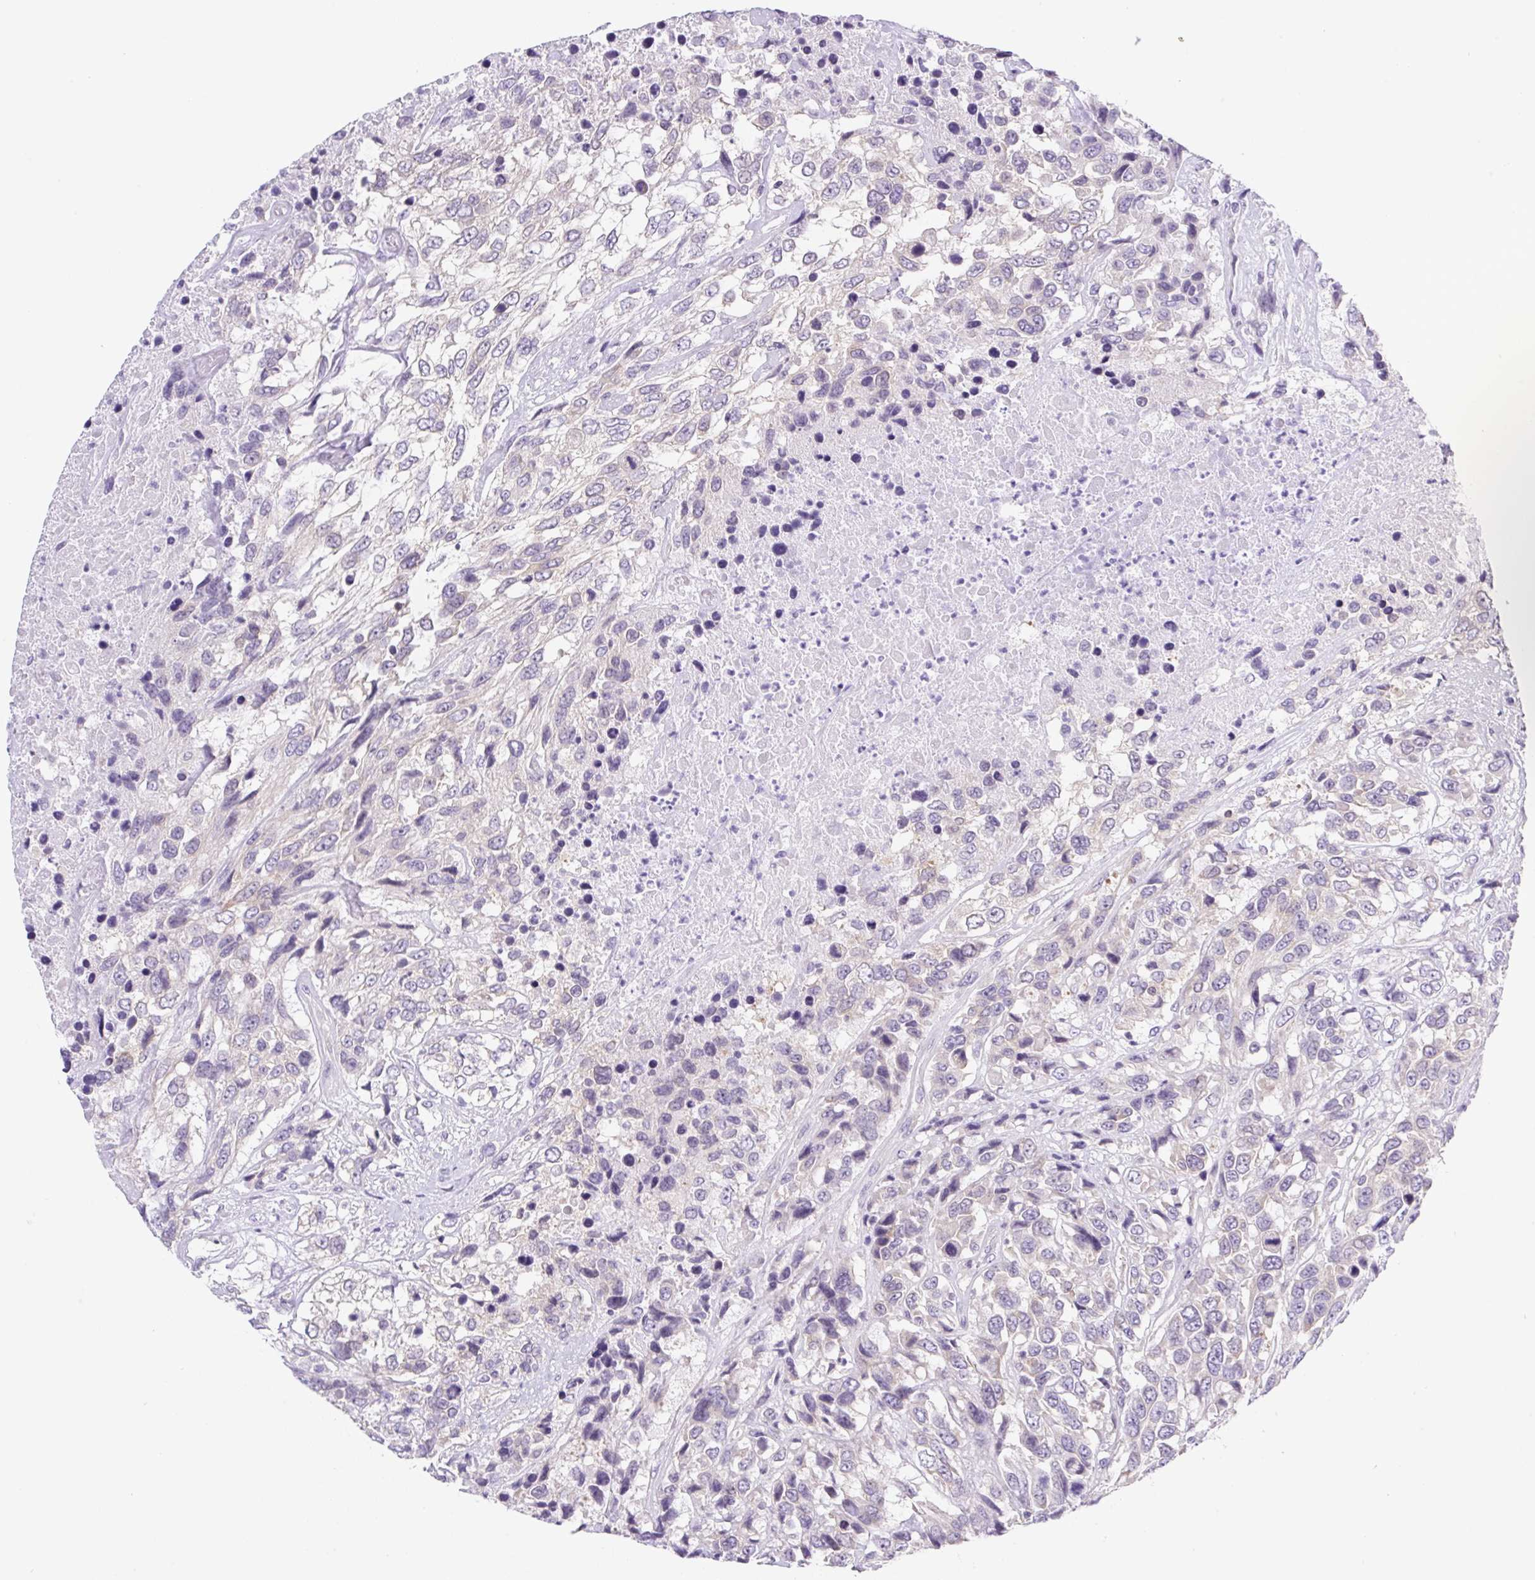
{"staining": {"intensity": "negative", "quantity": "none", "location": "none"}, "tissue": "urothelial cancer", "cell_type": "Tumor cells", "image_type": "cancer", "snomed": [{"axis": "morphology", "description": "Urothelial carcinoma, High grade"}, {"axis": "topography", "description": "Urinary bladder"}], "caption": "A micrograph of urothelial carcinoma (high-grade) stained for a protein exhibits no brown staining in tumor cells. (DAB immunohistochemistry (IHC) visualized using brightfield microscopy, high magnification).", "gene": "CAMK2B", "patient": {"sex": "female", "age": 70}}